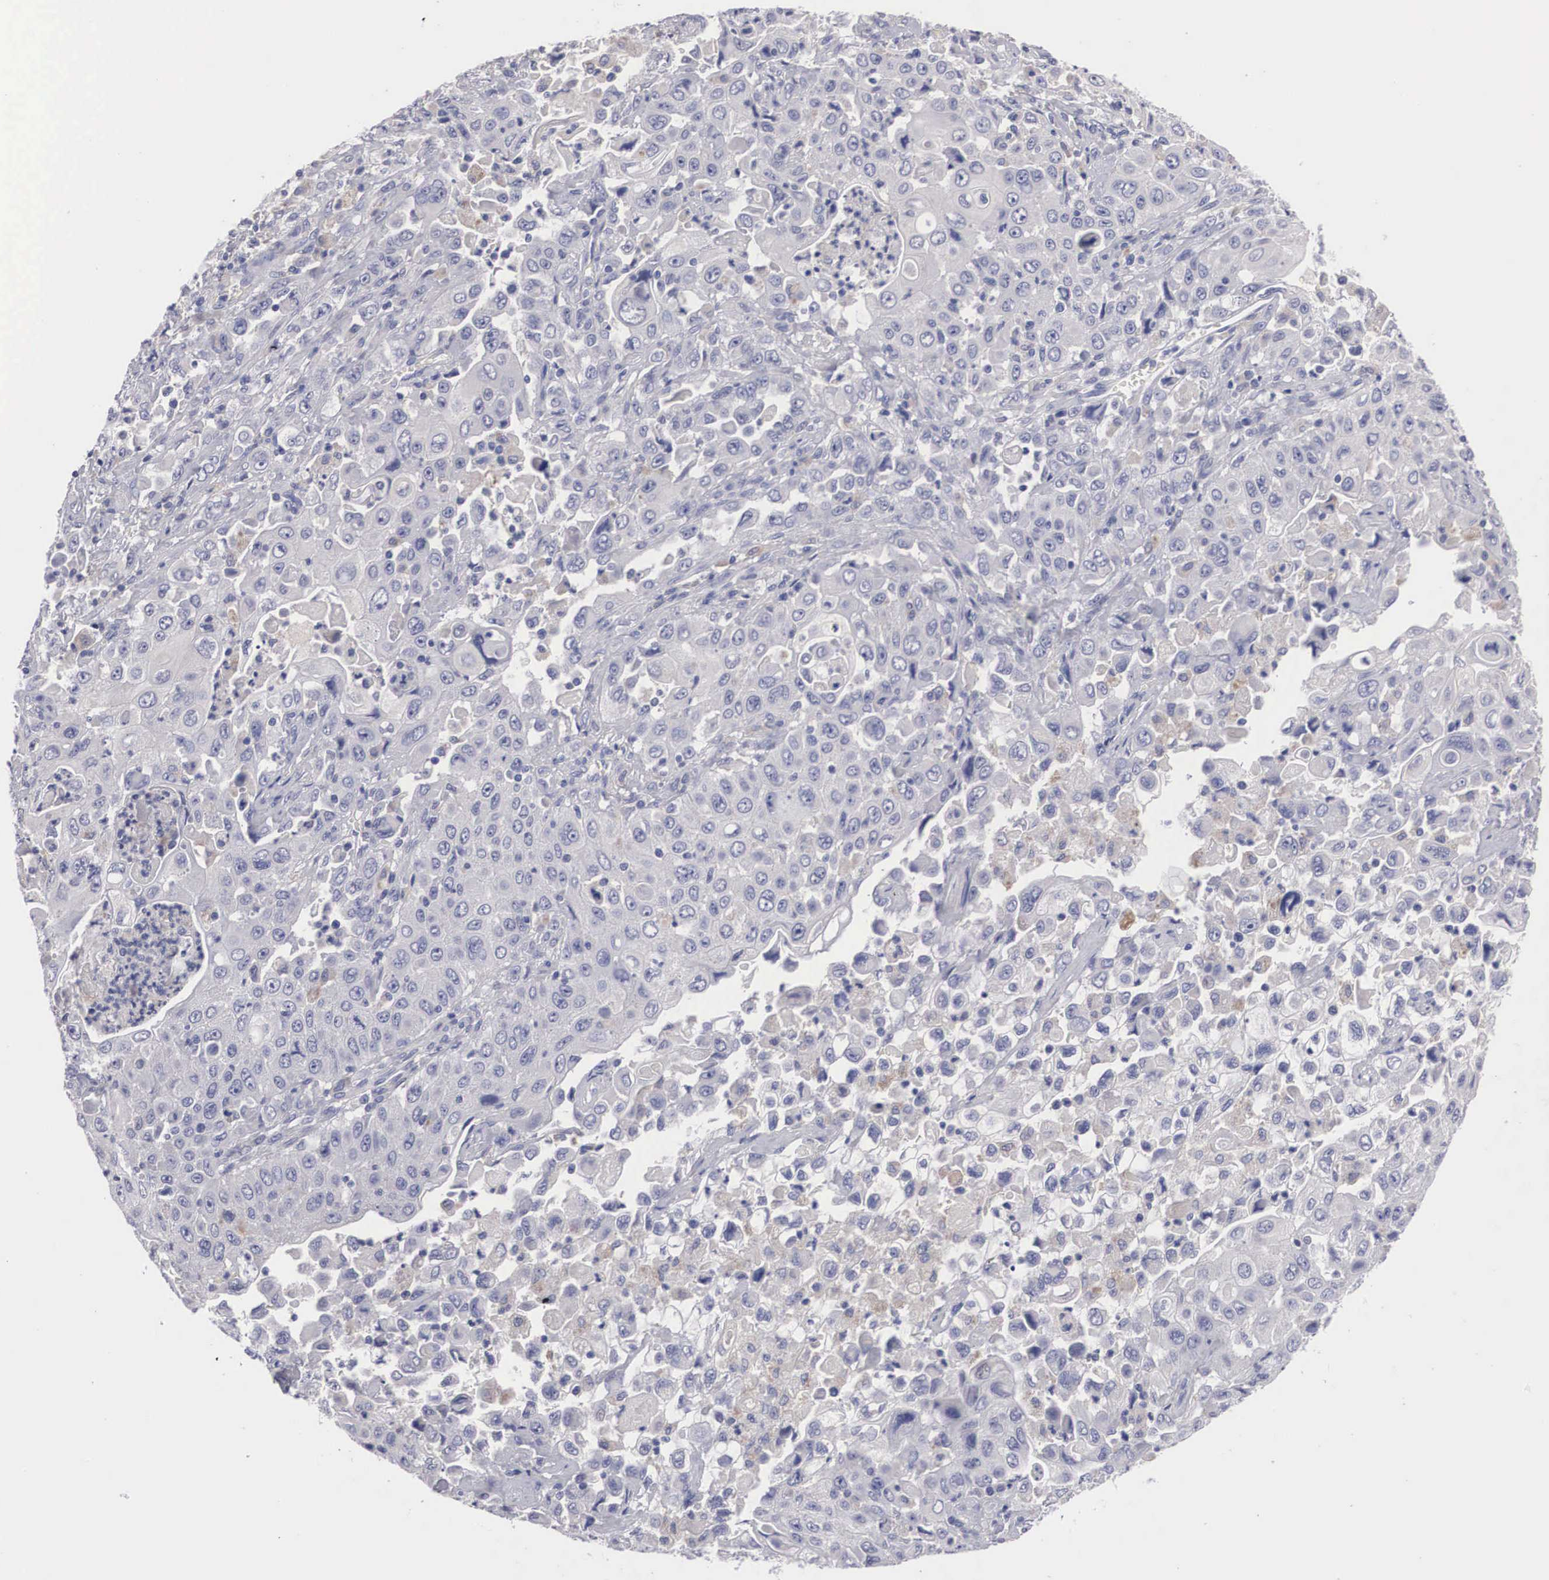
{"staining": {"intensity": "weak", "quantity": "<25%", "location": "cytoplasmic/membranous"}, "tissue": "pancreatic cancer", "cell_type": "Tumor cells", "image_type": "cancer", "snomed": [{"axis": "morphology", "description": "Adenocarcinoma, NOS"}, {"axis": "topography", "description": "Pancreas"}], "caption": "This is an IHC photomicrograph of human pancreatic cancer (adenocarcinoma). There is no positivity in tumor cells.", "gene": "ABHD4", "patient": {"sex": "male", "age": 70}}